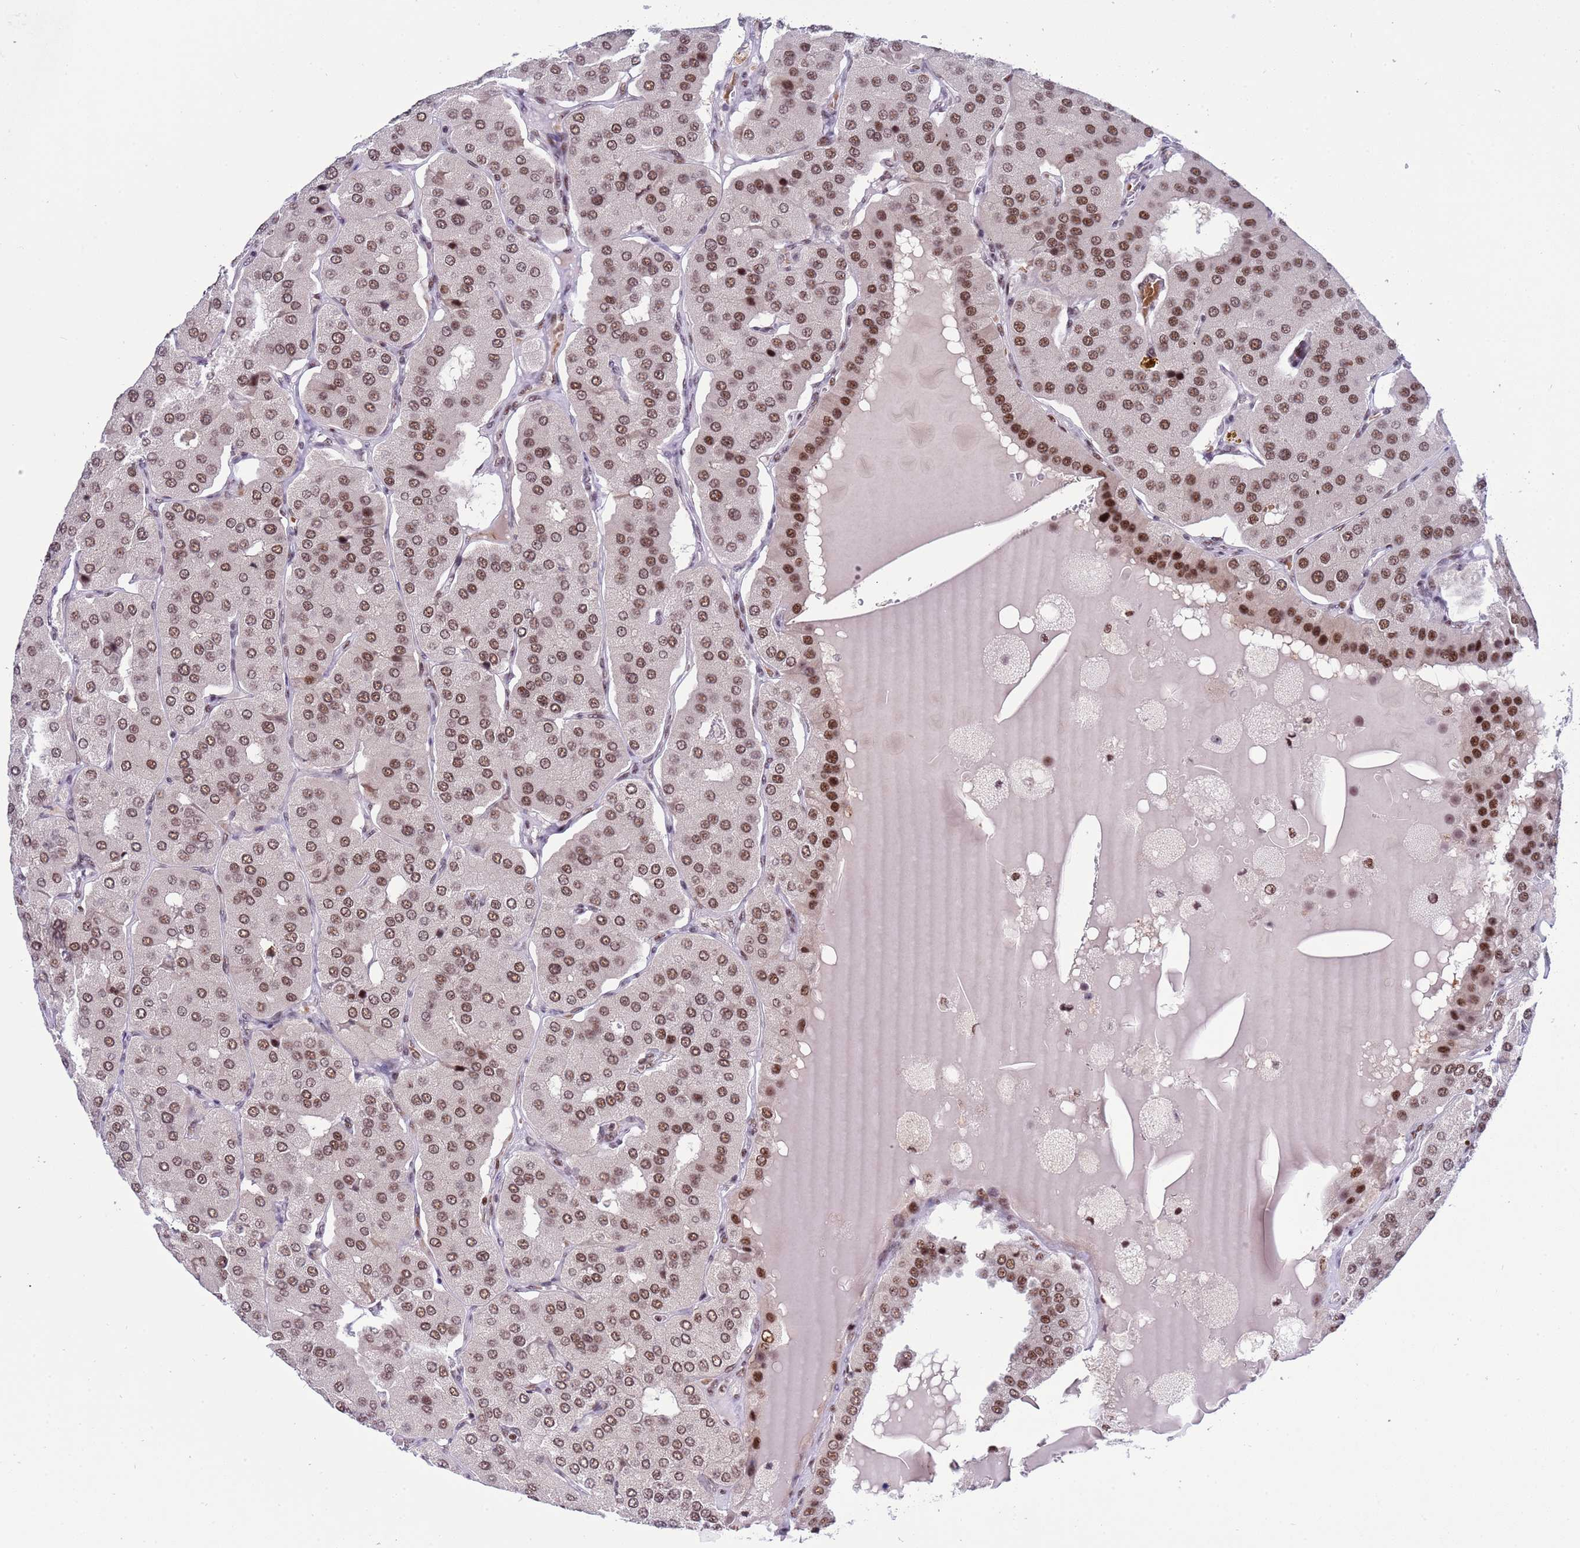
{"staining": {"intensity": "moderate", "quantity": ">75%", "location": "nuclear"}, "tissue": "parathyroid gland", "cell_type": "Glandular cells", "image_type": "normal", "snomed": [{"axis": "morphology", "description": "Normal tissue, NOS"}, {"axis": "morphology", "description": "Adenoma, NOS"}, {"axis": "topography", "description": "Parathyroid gland"}], "caption": "Moderate nuclear positivity is identified in approximately >75% of glandular cells in benign parathyroid gland. Nuclei are stained in blue.", "gene": "THOC2", "patient": {"sex": "female", "age": 86}}